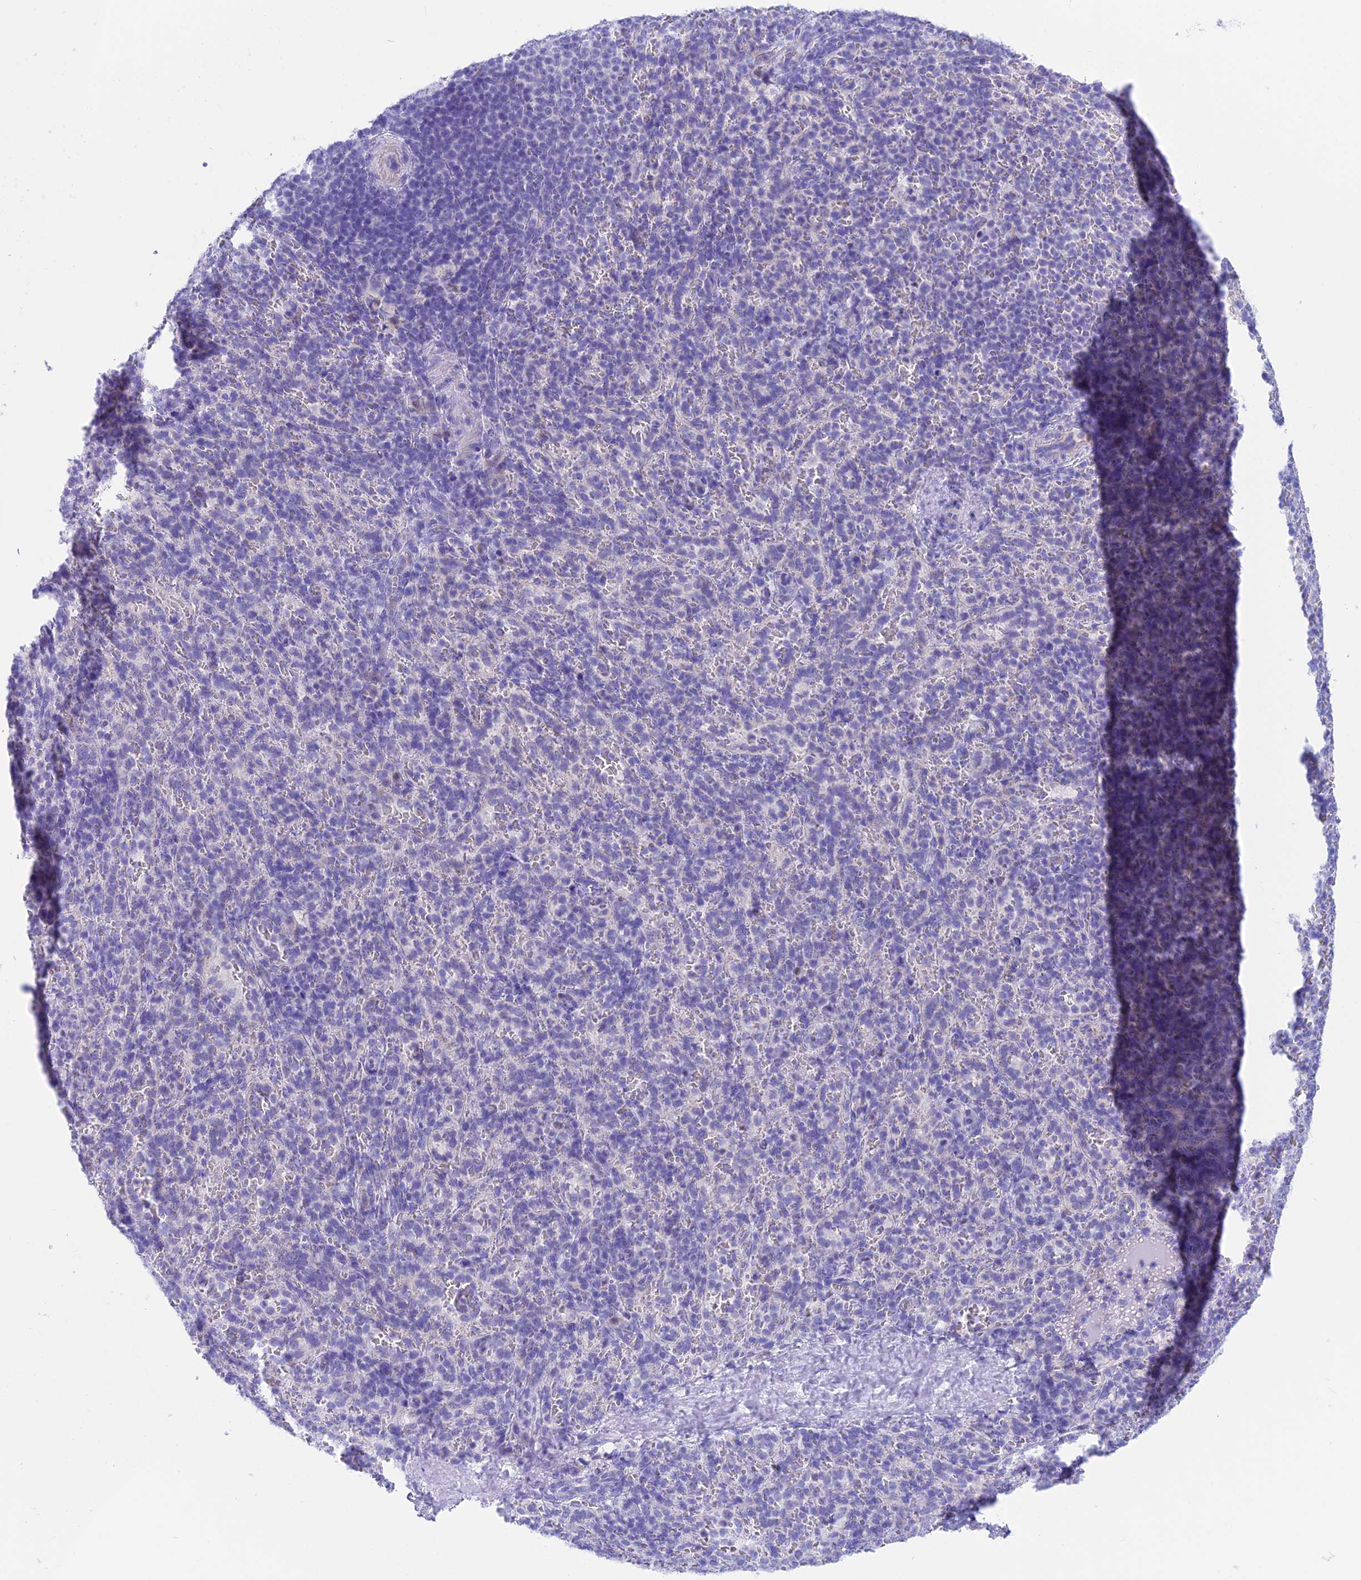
{"staining": {"intensity": "negative", "quantity": "none", "location": "none"}, "tissue": "spleen", "cell_type": "Cells in red pulp", "image_type": "normal", "snomed": [{"axis": "morphology", "description": "Normal tissue, NOS"}, {"axis": "topography", "description": "Spleen"}], "caption": "Cells in red pulp show no significant protein expression in normal spleen. (DAB IHC with hematoxylin counter stain).", "gene": "SNTN", "patient": {"sex": "female", "age": 21}}